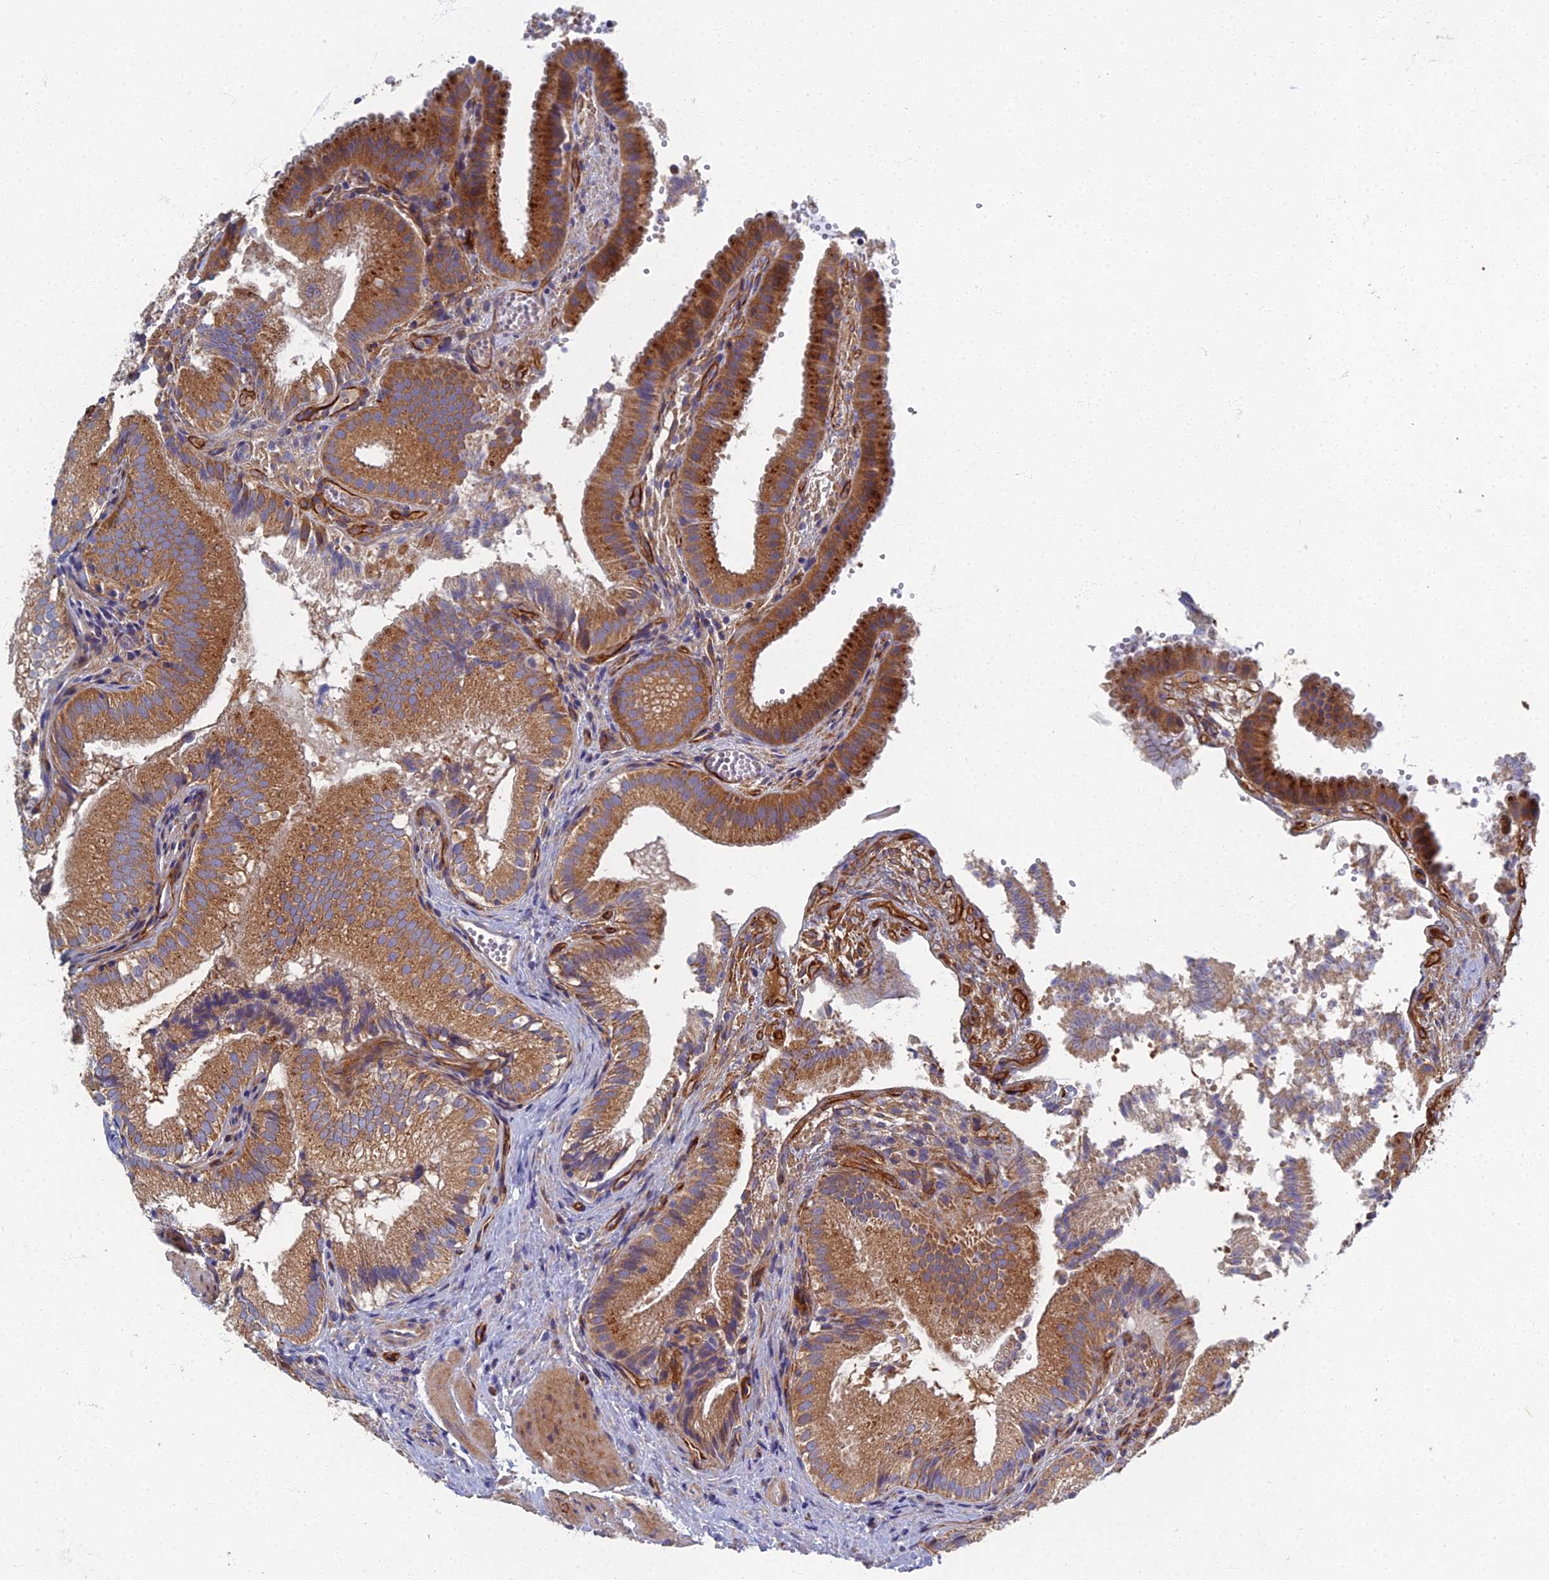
{"staining": {"intensity": "moderate", "quantity": ">75%", "location": "cytoplasmic/membranous"}, "tissue": "gallbladder", "cell_type": "Glandular cells", "image_type": "normal", "snomed": [{"axis": "morphology", "description": "Normal tissue, NOS"}, {"axis": "topography", "description": "Gallbladder"}], "caption": "Benign gallbladder demonstrates moderate cytoplasmic/membranous expression in approximately >75% of glandular cells (Stains: DAB in brown, nuclei in blue, Microscopy: brightfield microscopy at high magnification)..", "gene": "RNASEK", "patient": {"sex": "female", "age": 30}}